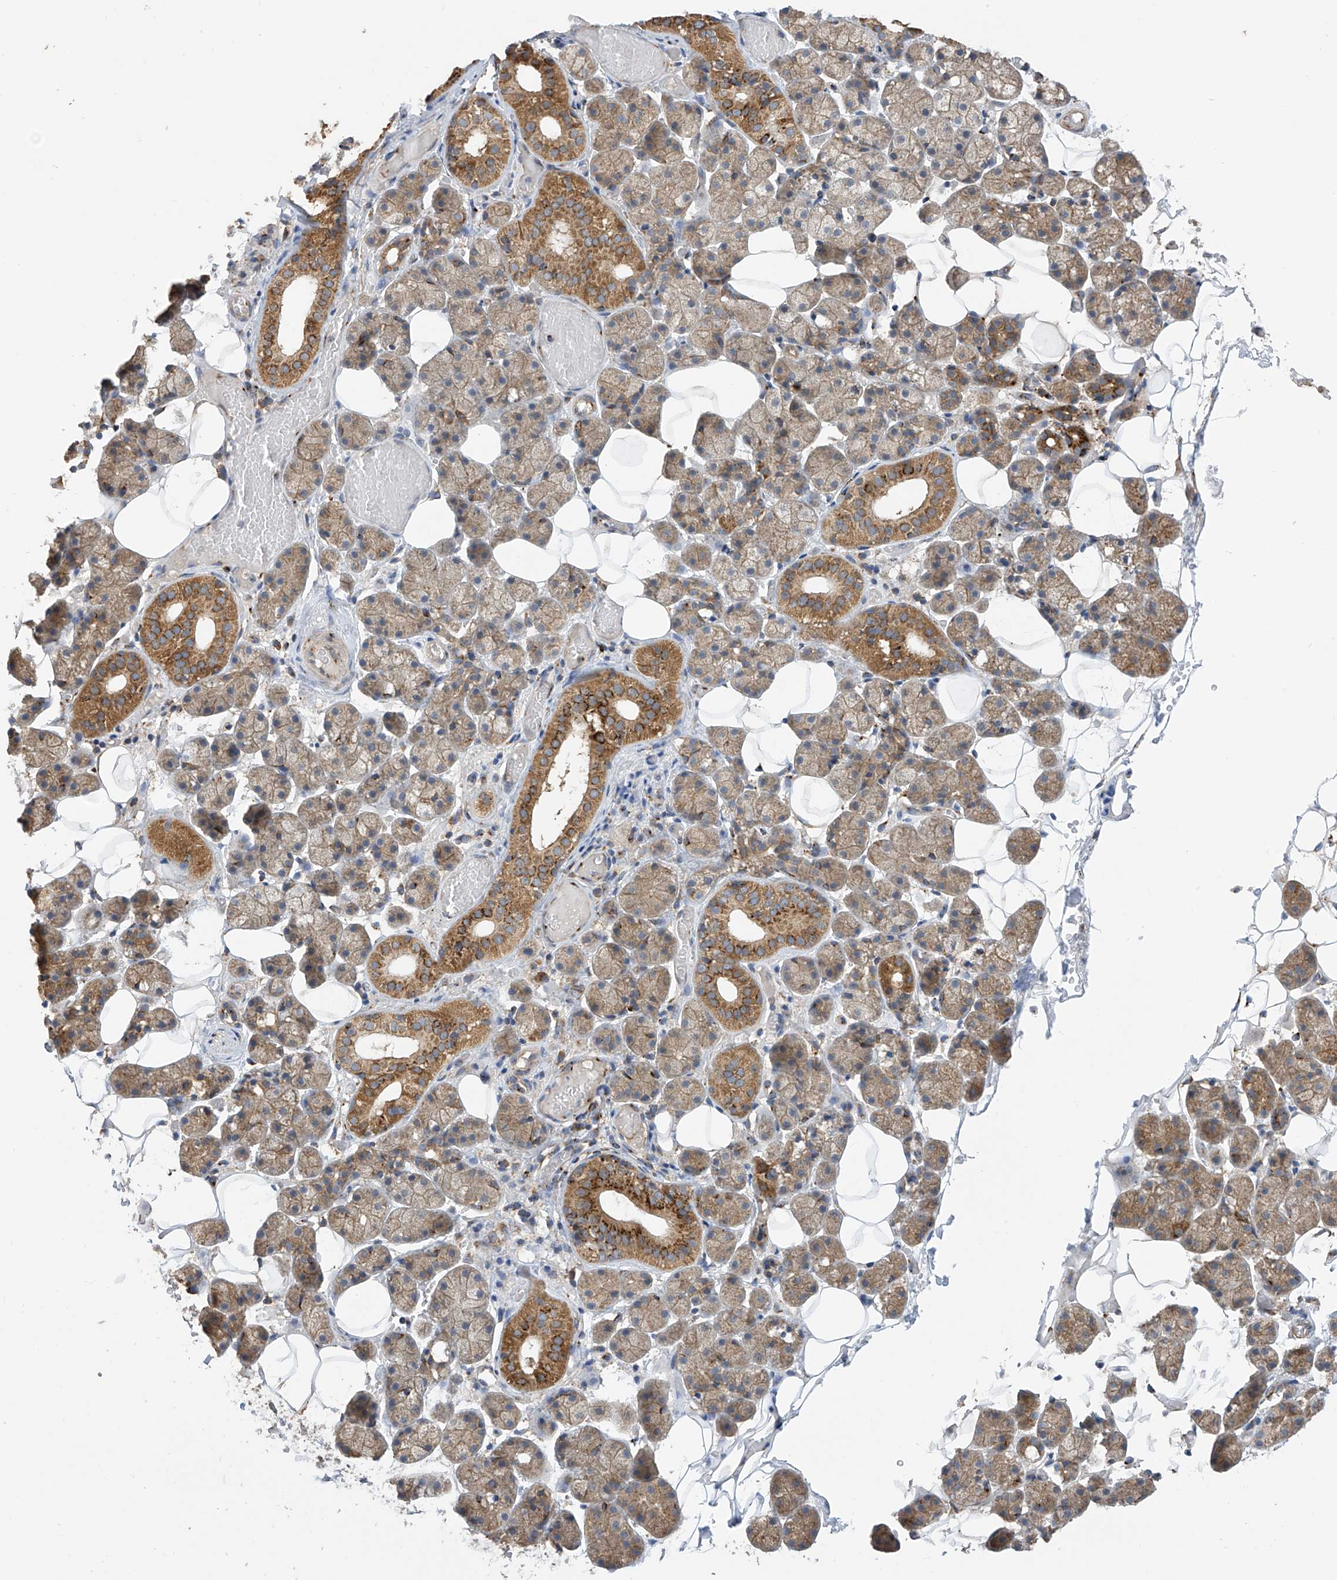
{"staining": {"intensity": "moderate", "quantity": "25%-75%", "location": "cytoplasmic/membranous"}, "tissue": "salivary gland", "cell_type": "Glandular cells", "image_type": "normal", "snomed": [{"axis": "morphology", "description": "Normal tissue, NOS"}, {"axis": "topography", "description": "Salivary gland"}], "caption": "High-magnification brightfield microscopy of benign salivary gland stained with DAB (brown) and counterstained with hematoxylin (blue). glandular cells exhibit moderate cytoplasmic/membranous positivity is present in about25%-75% of cells. (brown staining indicates protein expression, while blue staining denotes nuclei).", "gene": "PNPT1", "patient": {"sex": "female", "age": 33}}